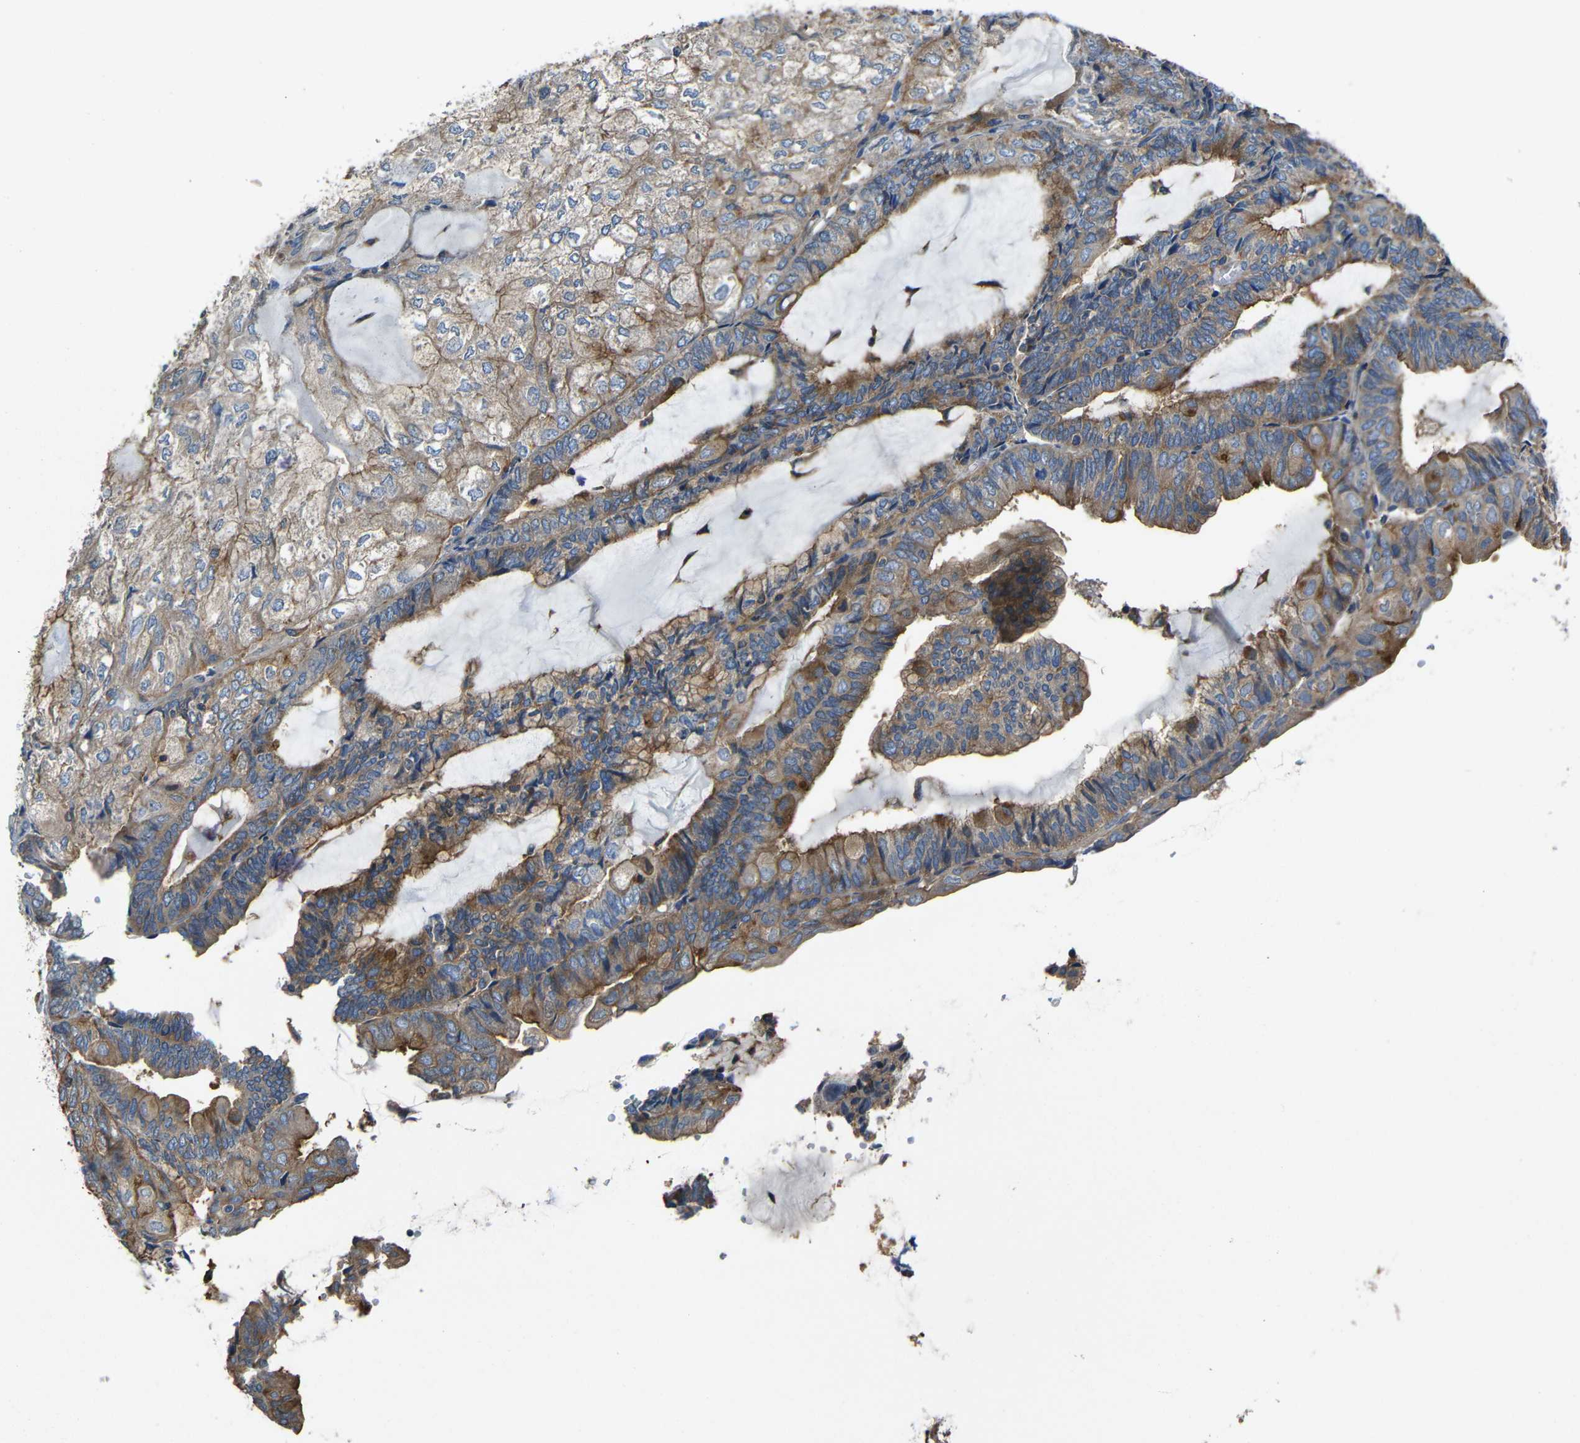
{"staining": {"intensity": "moderate", "quantity": ">75%", "location": "cytoplasmic/membranous"}, "tissue": "endometrial cancer", "cell_type": "Tumor cells", "image_type": "cancer", "snomed": [{"axis": "morphology", "description": "Adenocarcinoma, NOS"}, {"axis": "topography", "description": "Endometrium"}], "caption": "A brown stain labels moderate cytoplasmic/membranous staining of a protein in endometrial adenocarcinoma tumor cells.", "gene": "GDI1", "patient": {"sex": "female", "age": 81}}